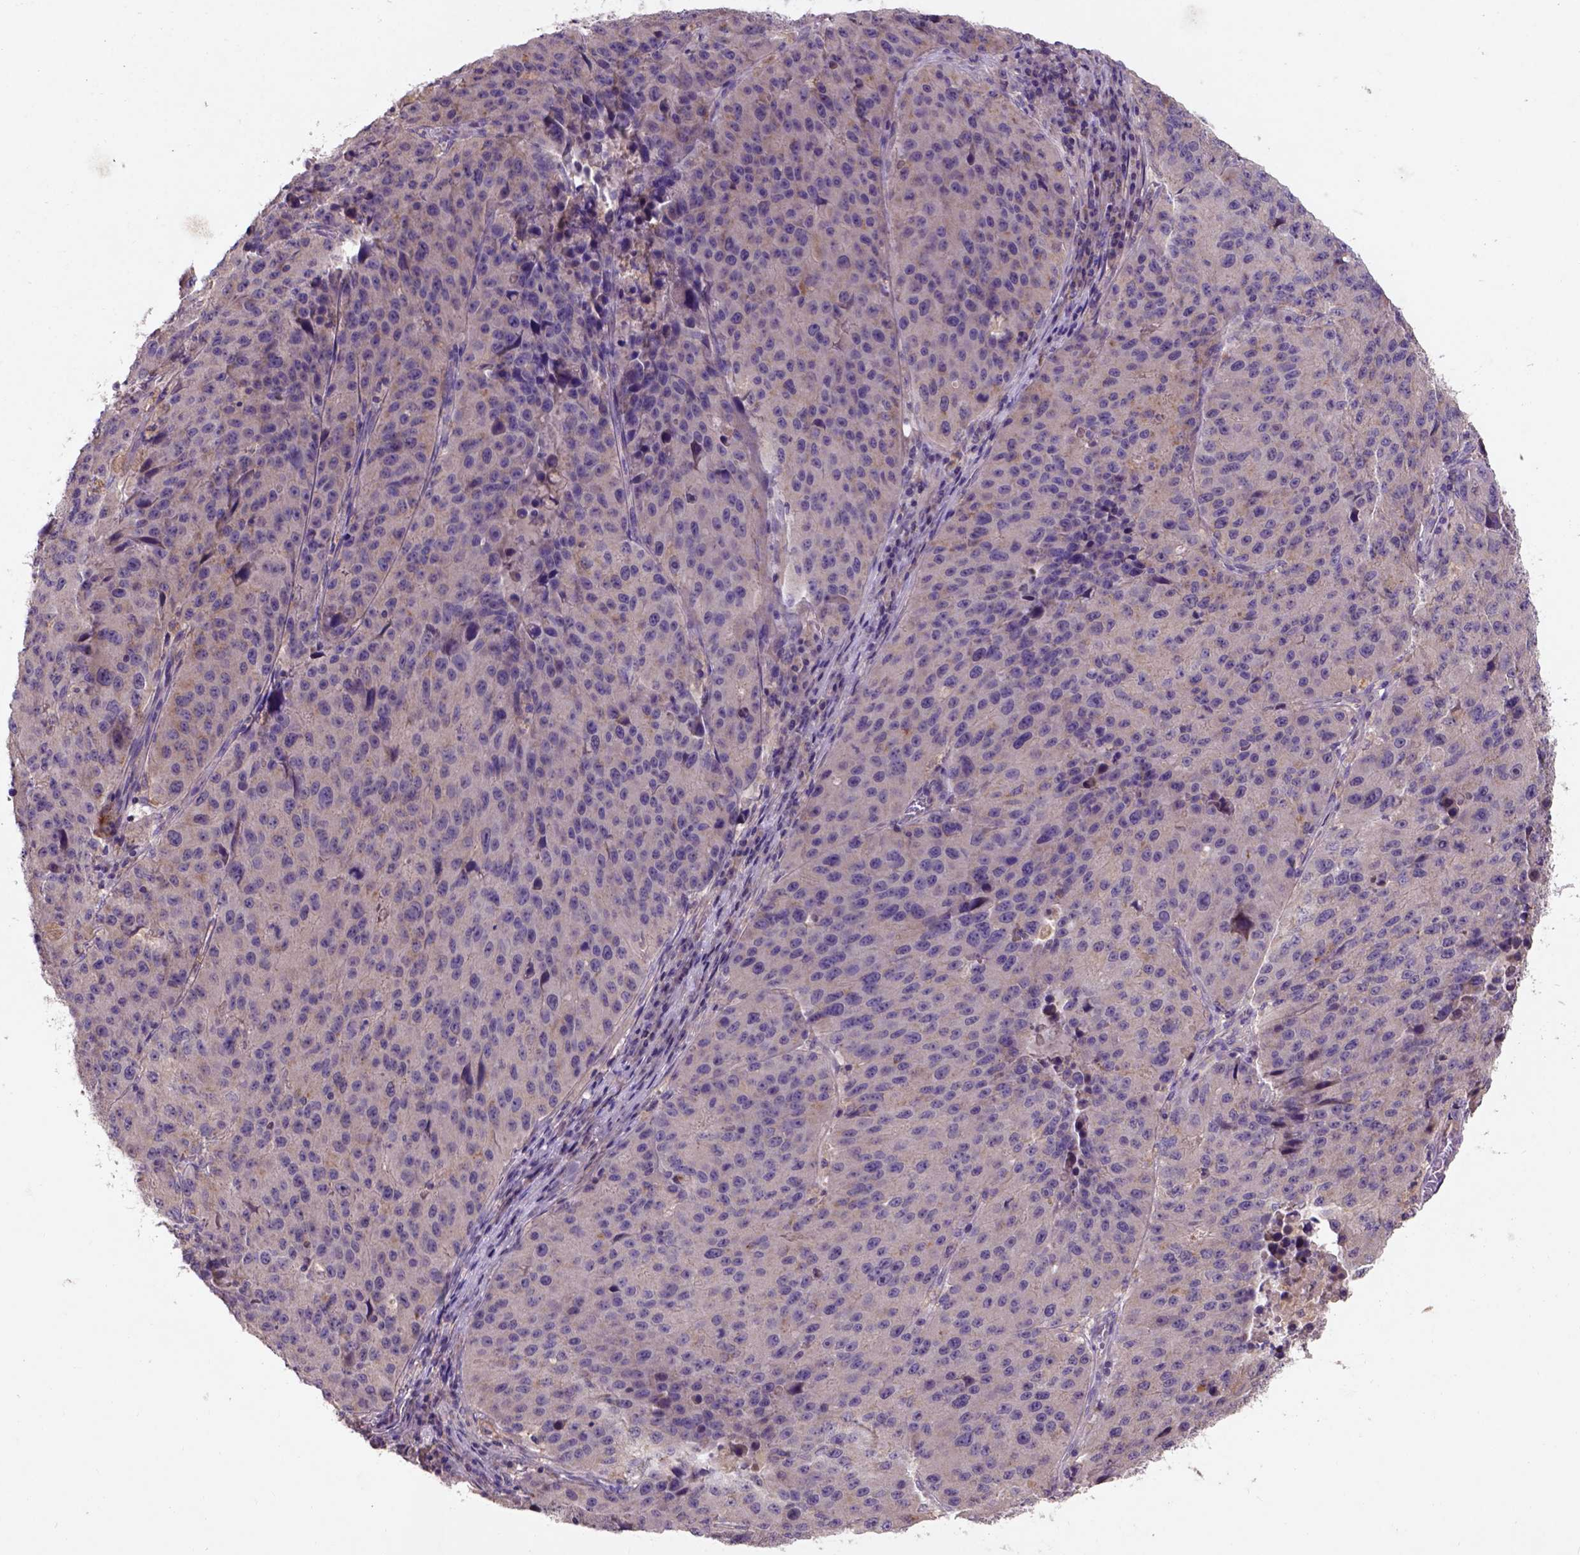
{"staining": {"intensity": "moderate", "quantity": "25%-75%", "location": "cytoplasmic/membranous"}, "tissue": "stomach cancer", "cell_type": "Tumor cells", "image_type": "cancer", "snomed": [{"axis": "morphology", "description": "Adenocarcinoma, NOS"}, {"axis": "topography", "description": "Stomach"}], "caption": "Protein expression analysis of stomach cancer exhibits moderate cytoplasmic/membranous positivity in about 25%-75% of tumor cells. Immunohistochemistry stains the protein in brown and the nuclei are stained blue.", "gene": "KBTBD8", "patient": {"sex": "male", "age": 71}}